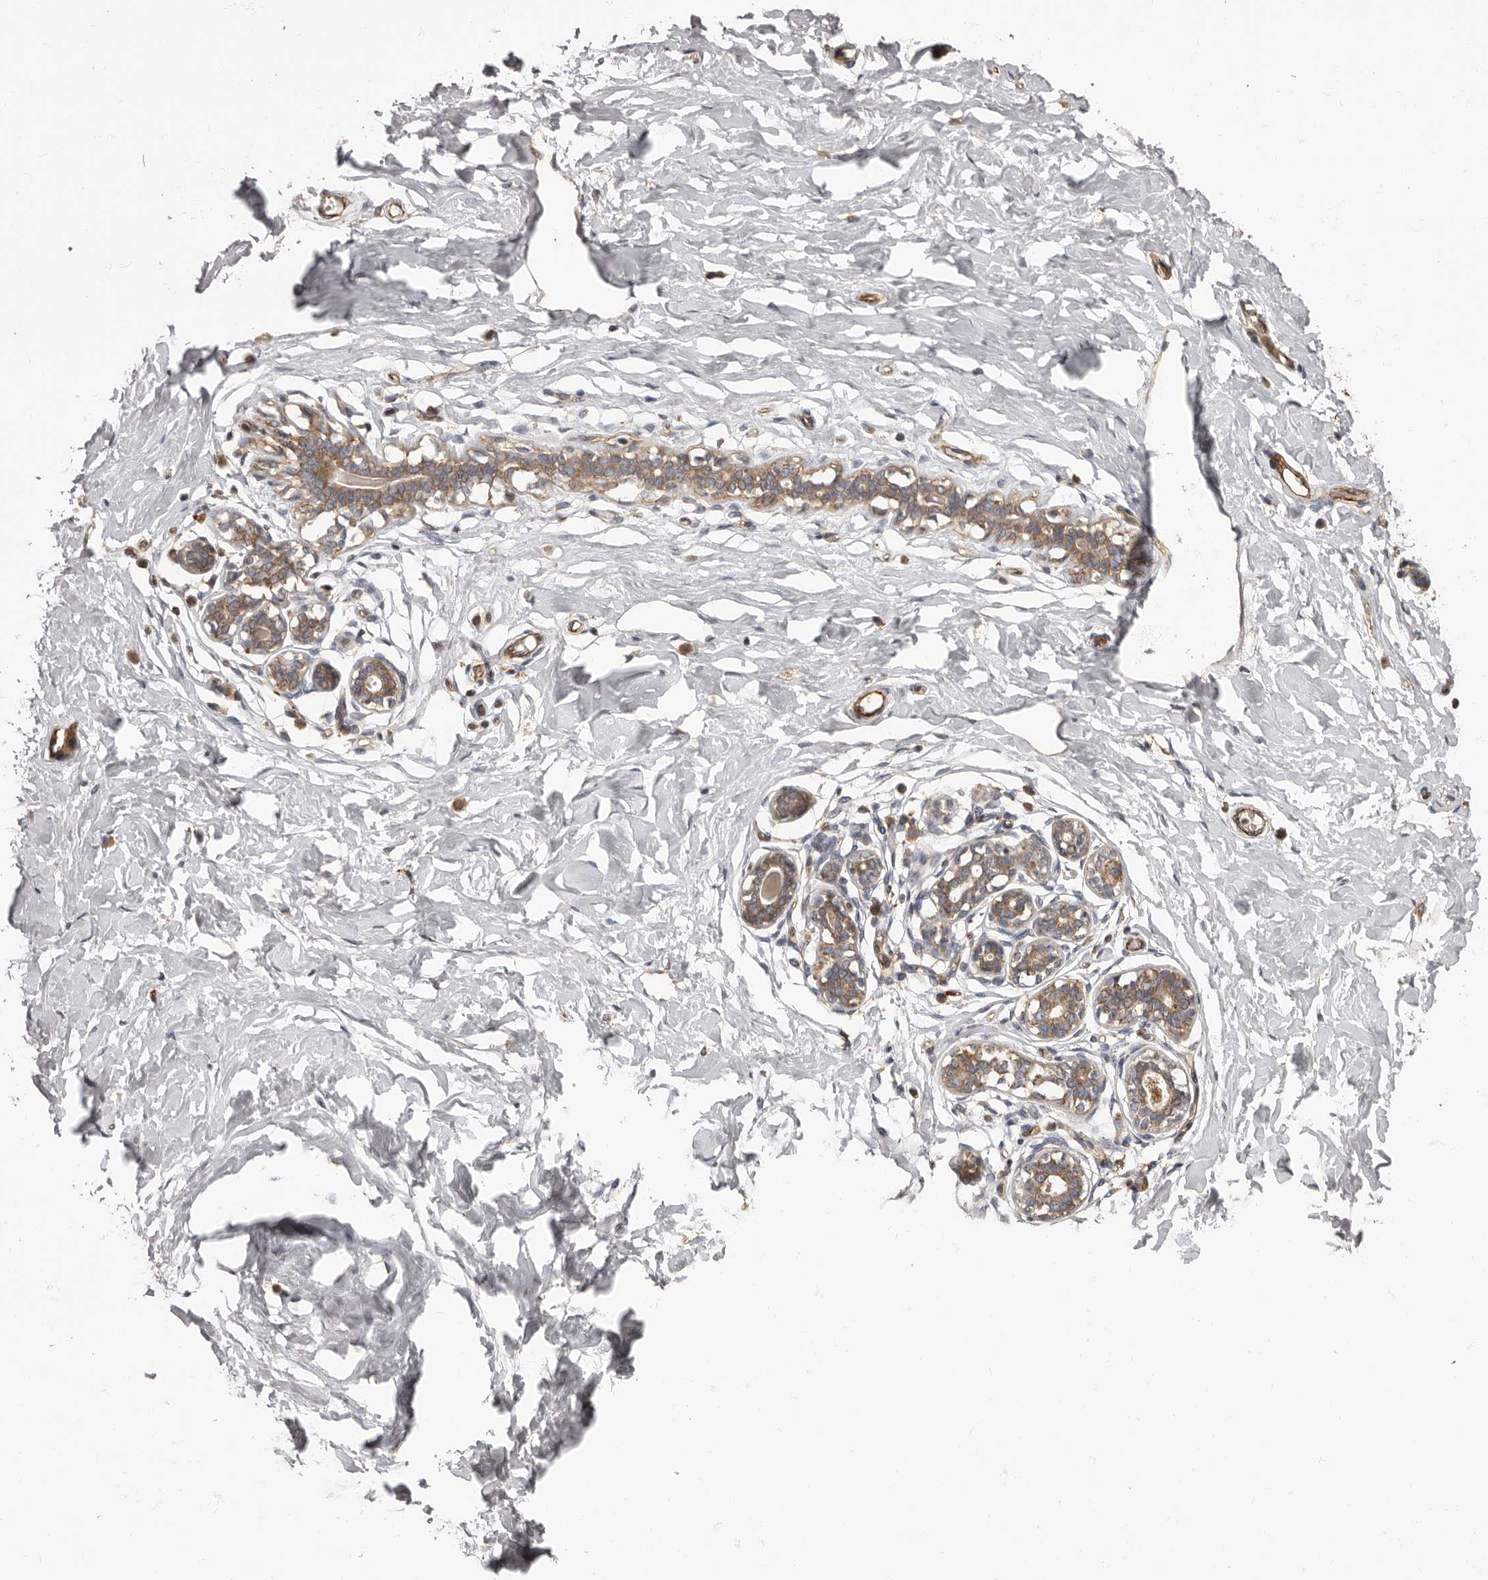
{"staining": {"intensity": "negative", "quantity": "none", "location": "none"}, "tissue": "breast", "cell_type": "Adipocytes", "image_type": "normal", "snomed": [{"axis": "morphology", "description": "Normal tissue, NOS"}, {"axis": "morphology", "description": "Adenoma, NOS"}, {"axis": "topography", "description": "Breast"}], "caption": "High magnification brightfield microscopy of benign breast stained with DAB (3,3'-diaminobenzidine) (brown) and counterstained with hematoxylin (blue): adipocytes show no significant positivity.", "gene": "ADCY2", "patient": {"sex": "female", "age": 23}}